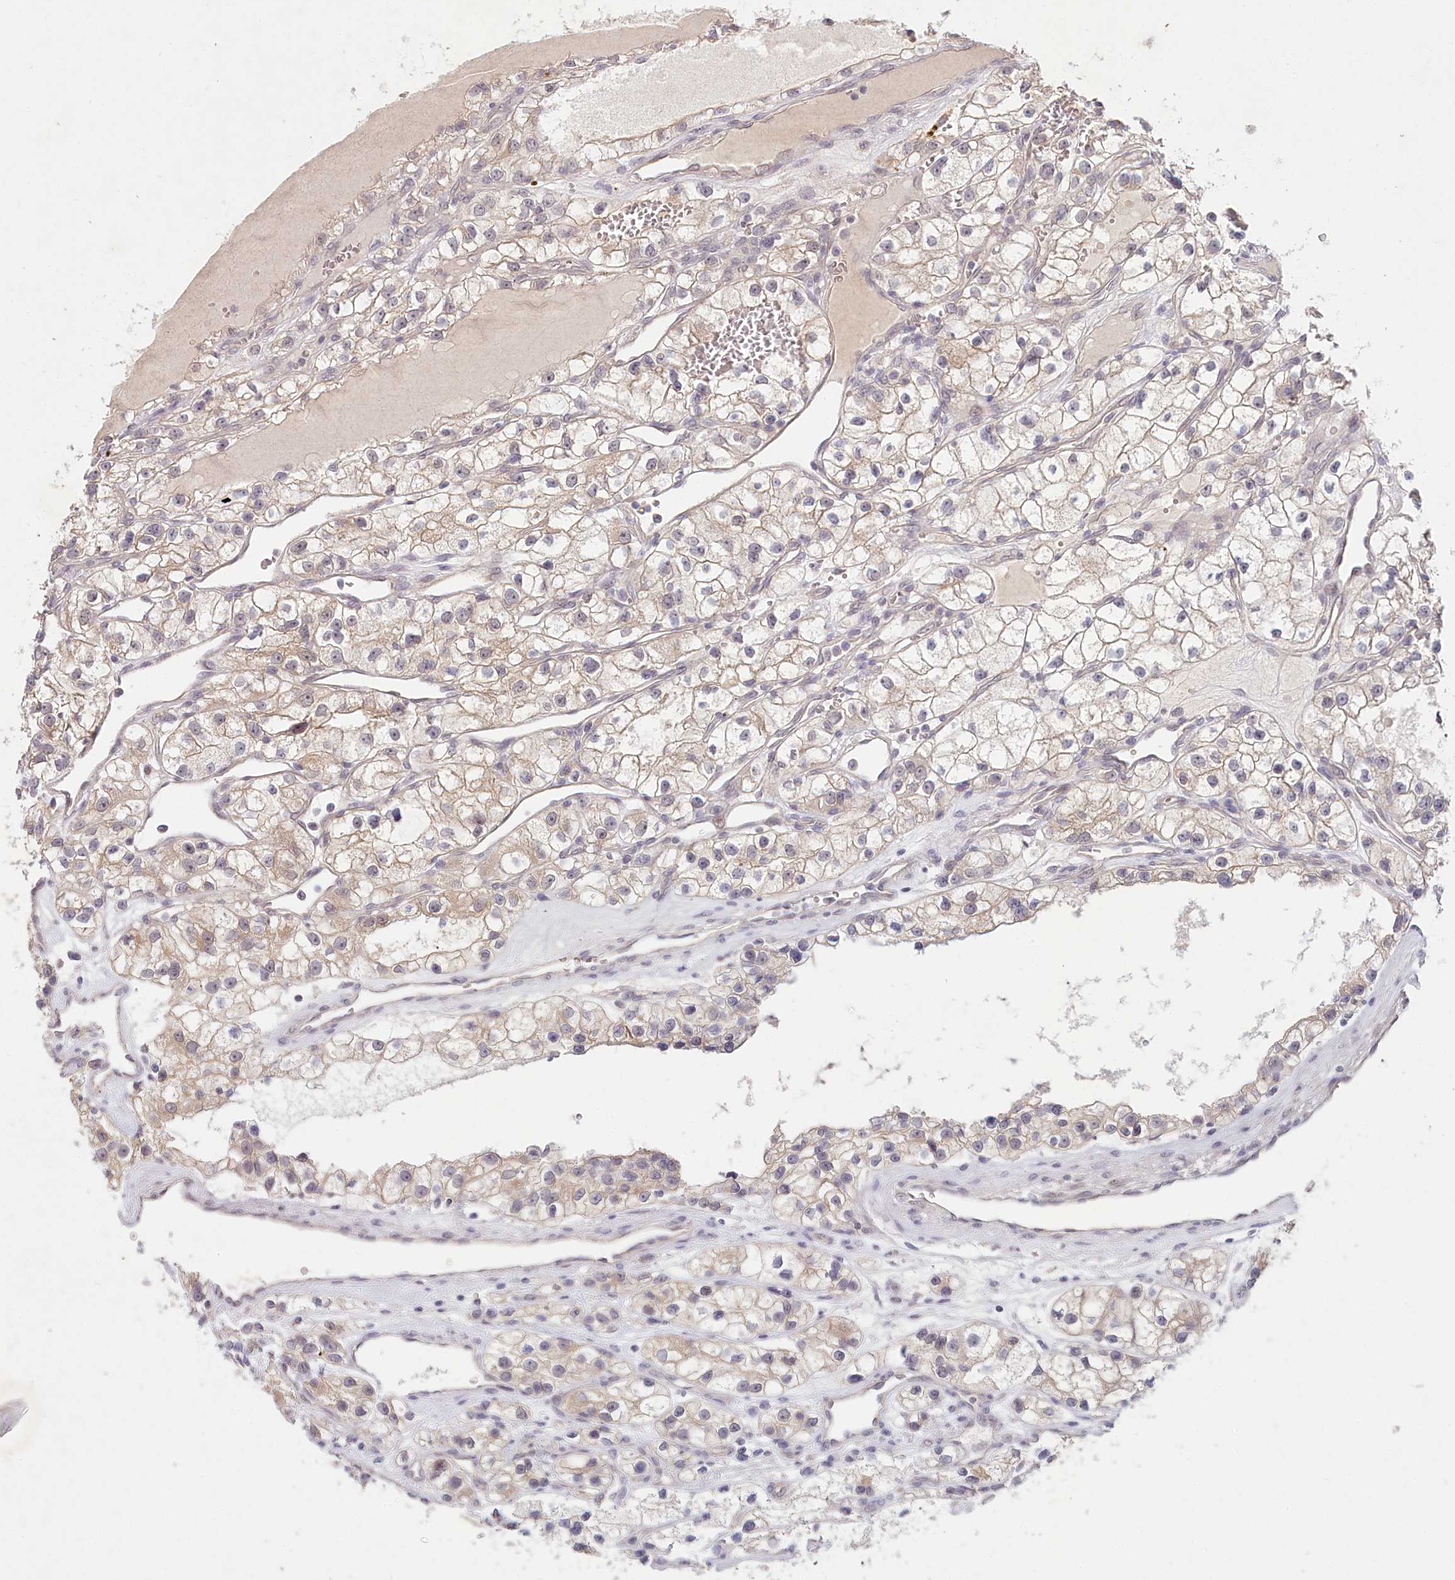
{"staining": {"intensity": "weak", "quantity": "25%-75%", "location": "cytoplasmic/membranous"}, "tissue": "renal cancer", "cell_type": "Tumor cells", "image_type": "cancer", "snomed": [{"axis": "morphology", "description": "Adenocarcinoma, NOS"}, {"axis": "topography", "description": "Kidney"}], "caption": "An immunohistochemistry (IHC) histopathology image of neoplastic tissue is shown. Protein staining in brown shows weak cytoplasmic/membranous positivity in renal cancer (adenocarcinoma) within tumor cells. (DAB IHC, brown staining for protein, blue staining for nuclei).", "gene": "AMTN", "patient": {"sex": "female", "age": 57}}